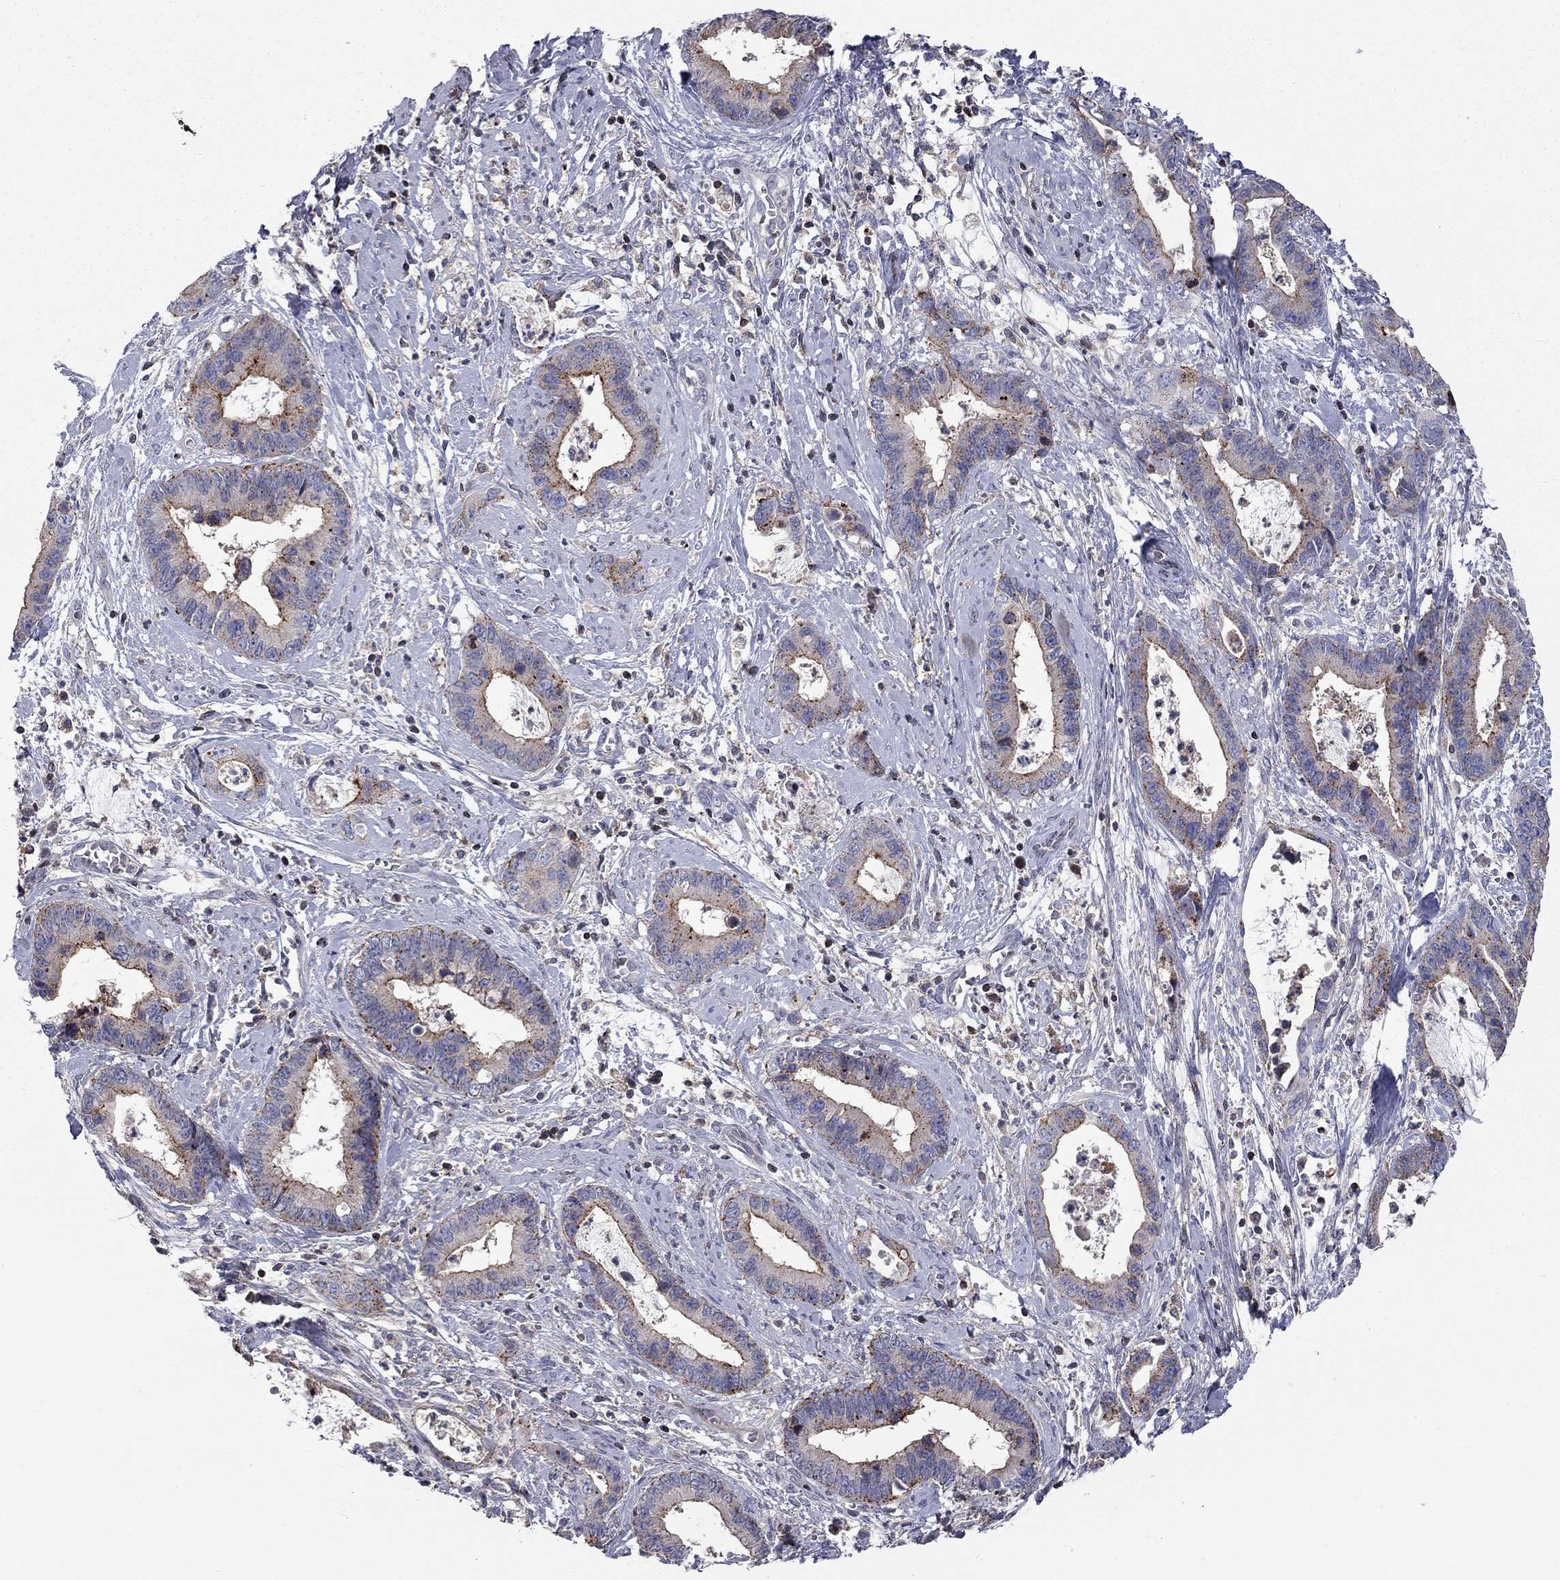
{"staining": {"intensity": "strong", "quantity": "<25%", "location": "cytoplasmic/membranous"}, "tissue": "cervical cancer", "cell_type": "Tumor cells", "image_type": "cancer", "snomed": [{"axis": "morphology", "description": "Adenocarcinoma, NOS"}, {"axis": "topography", "description": "Cervix"}], "caption": "DAB (3,3'-diaminobenzidine) immunohistochemical staining of human cervical cancer shows strong cytoplasmic/membranous protein expression in about <25% of tumor cells.", "gene": "ERN2", "patient": {"sex": "female", "age": 44}}